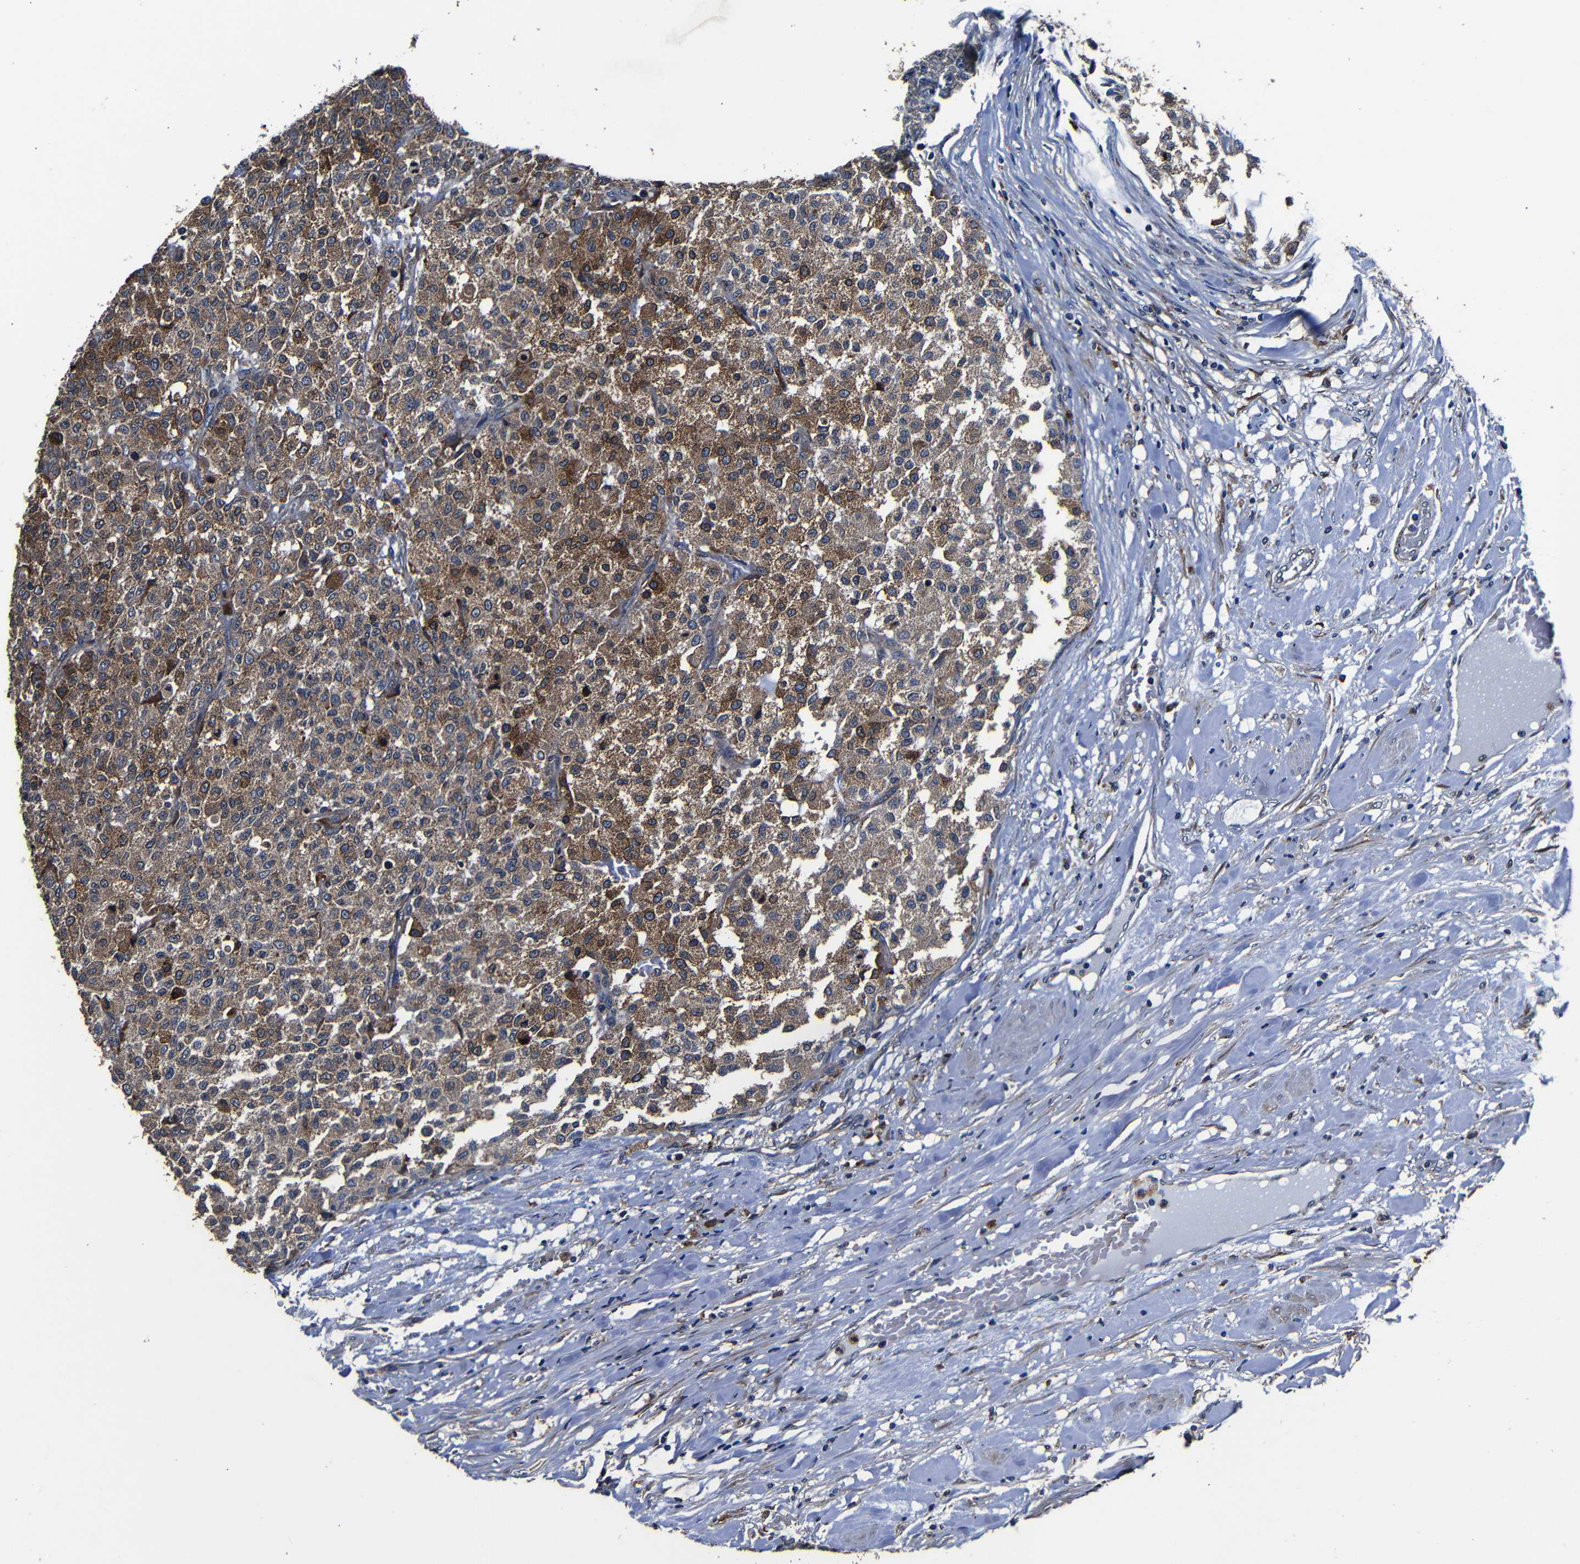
{"staining": {"intensity": "moderate", "quantity": ">75%", "location": "cytoplasmic/membranous"}, "tissue": "testis cancer", "cell_type": "Tumor cells", "image_type": "cancer", "snomed": [{"axis": "morphology", "description": "Seminoma, NOS"}, {"axis": "topography", "description": "Testis"}], "caption": "Testis cancer (seminoma) stained for a protein (brown) reveals moderate cytoplasmic/membranous positive staining in approximately >75% of tumor cells.", "gene": "SCN9A", "patient": {"sex": "male", "age": 59}}